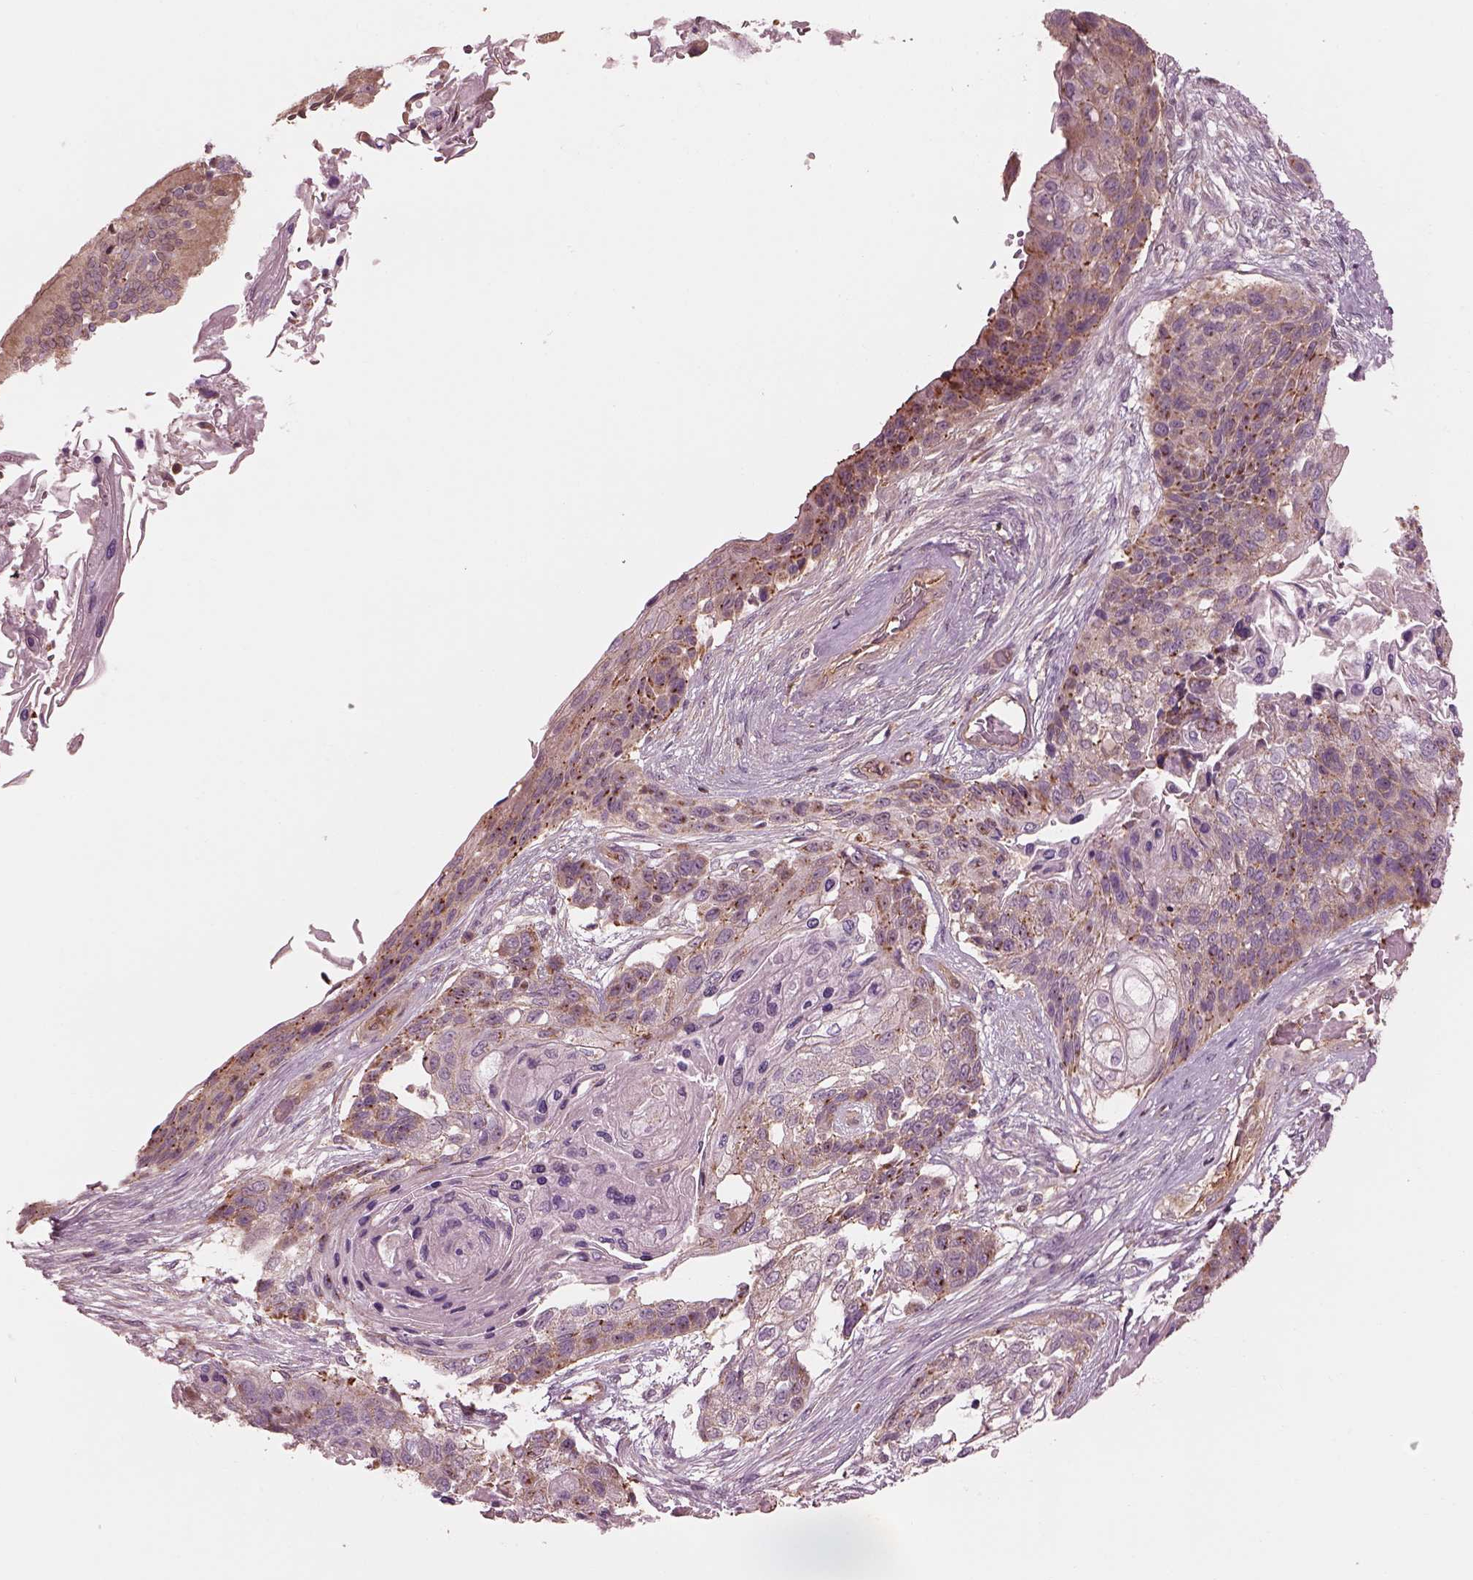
{"staining": {"intensity": "moderate", "quantity": "25%-75%", "location": "cytoplasmic/membranous"}, "tissue": "lung cancer", "cell_type": "Tumor cells", "image_type": "cancer", "snomed": [{"axis": "morphology", "description": "Squamous cell carcinoma, NOS"}, {"axis": "topography", "description": "Lung"}], "caption": "Lung cancer tissue exhibits moderate cytoplasmic/membranous staining in approximately 25%-75% of tumor cells", "gene": "STK33", "patient": {"sex": "male", "age": 69}}